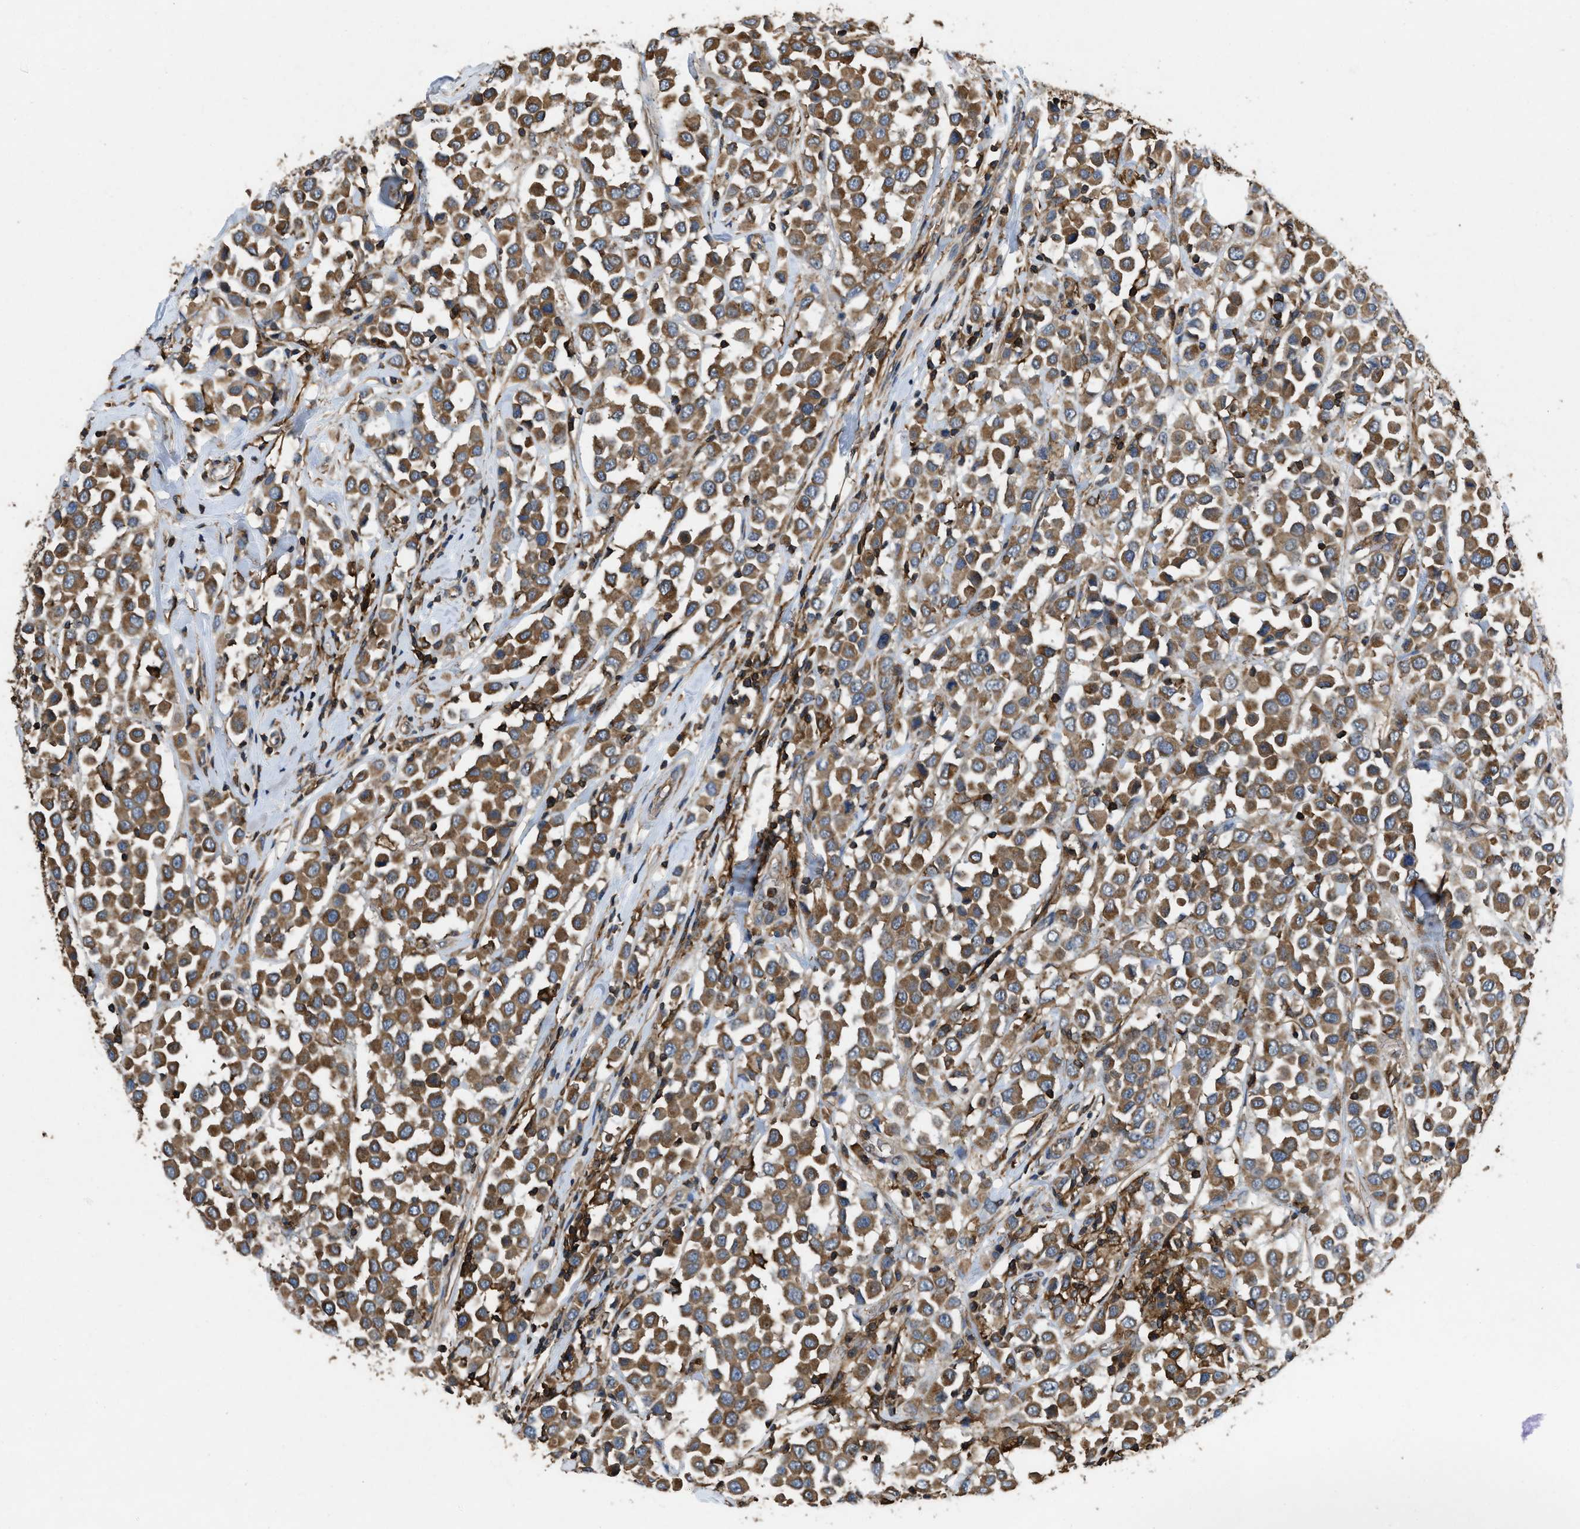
{"staining": {"intensity": "moderate", "quantity": ">75%", "location": "cytoplasmic/membranous"}, "tissue": "breast cancer", "cell_type": "Tumor cells", "image_type": "cancer", "snomed": [{"axis": "morphology", "description": "Duct carcinoma"}, {"axis": "topography", "description": "Breast"}], "caption": "A micrograph of human breast cancer (invasive ductal carcinoma) stained for a protein exhibits moderate cytoplasmic/membranous brown staining in tumor cells.", "gene": "LINGO2", "patient": {"sex": "female", "age": 61}}